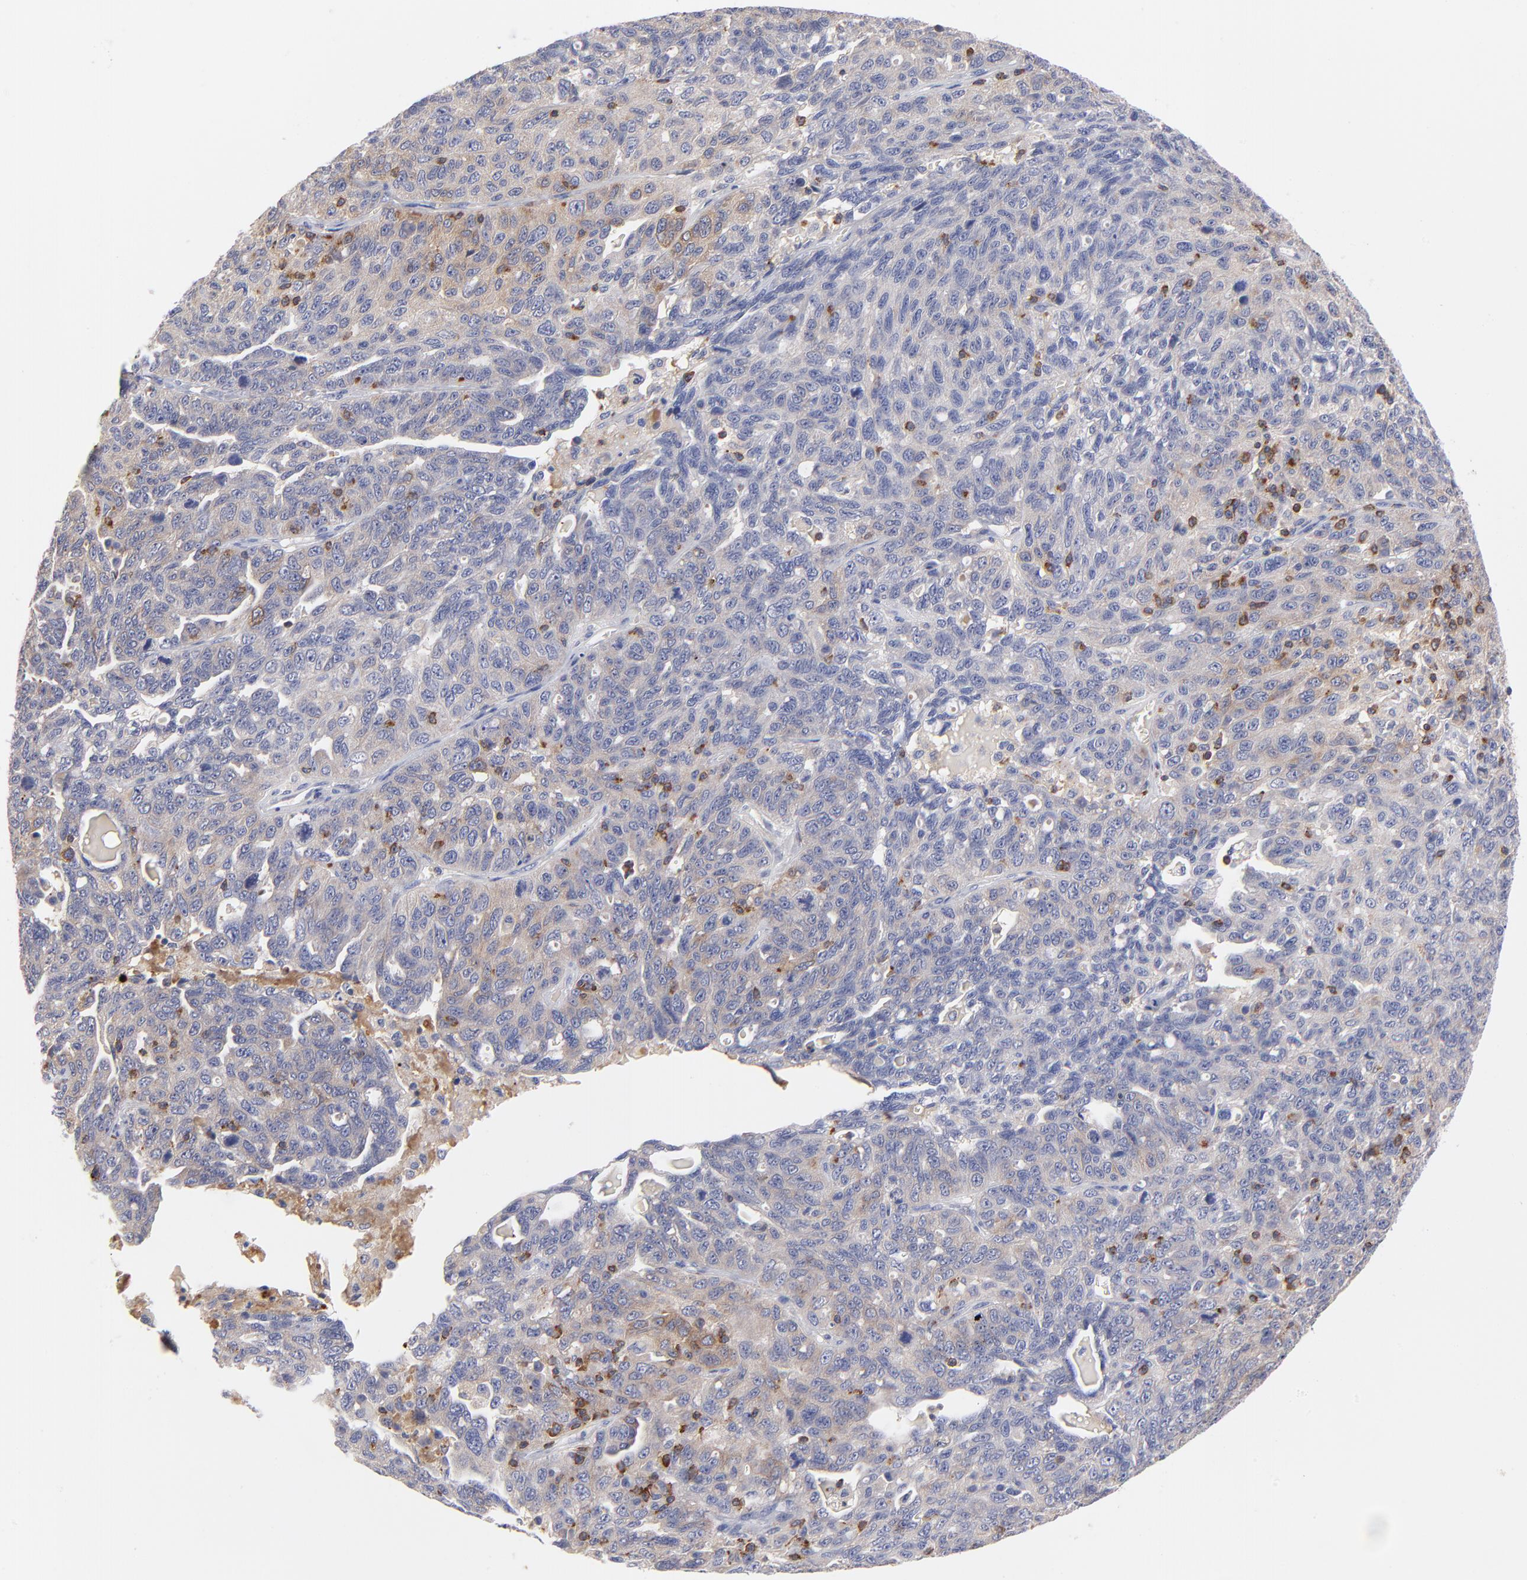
{"staining": {"intensity": "weak", "quantity": "25%-75%", "location": "cytoplasmic/membranous"}, "tissue": "ovarian cancer", "cell_type": "Tumor cells", "image_type": "cancer", "snomed": [{"axis": "morphology", "description": "Cystadenocarcinoma, serous, NOS"}, {"axis": "topography", "description": "Ovary"}], "caption": "IHC photomicrograph of ovarian cancer stained for a protein (brown), which shows low levels of weak cytoplasmic/membranous staining in approximately 25%-75% of tumor cells.", "gene": "KREMEN2", "patient": {"sex": "female", "age": 71}}